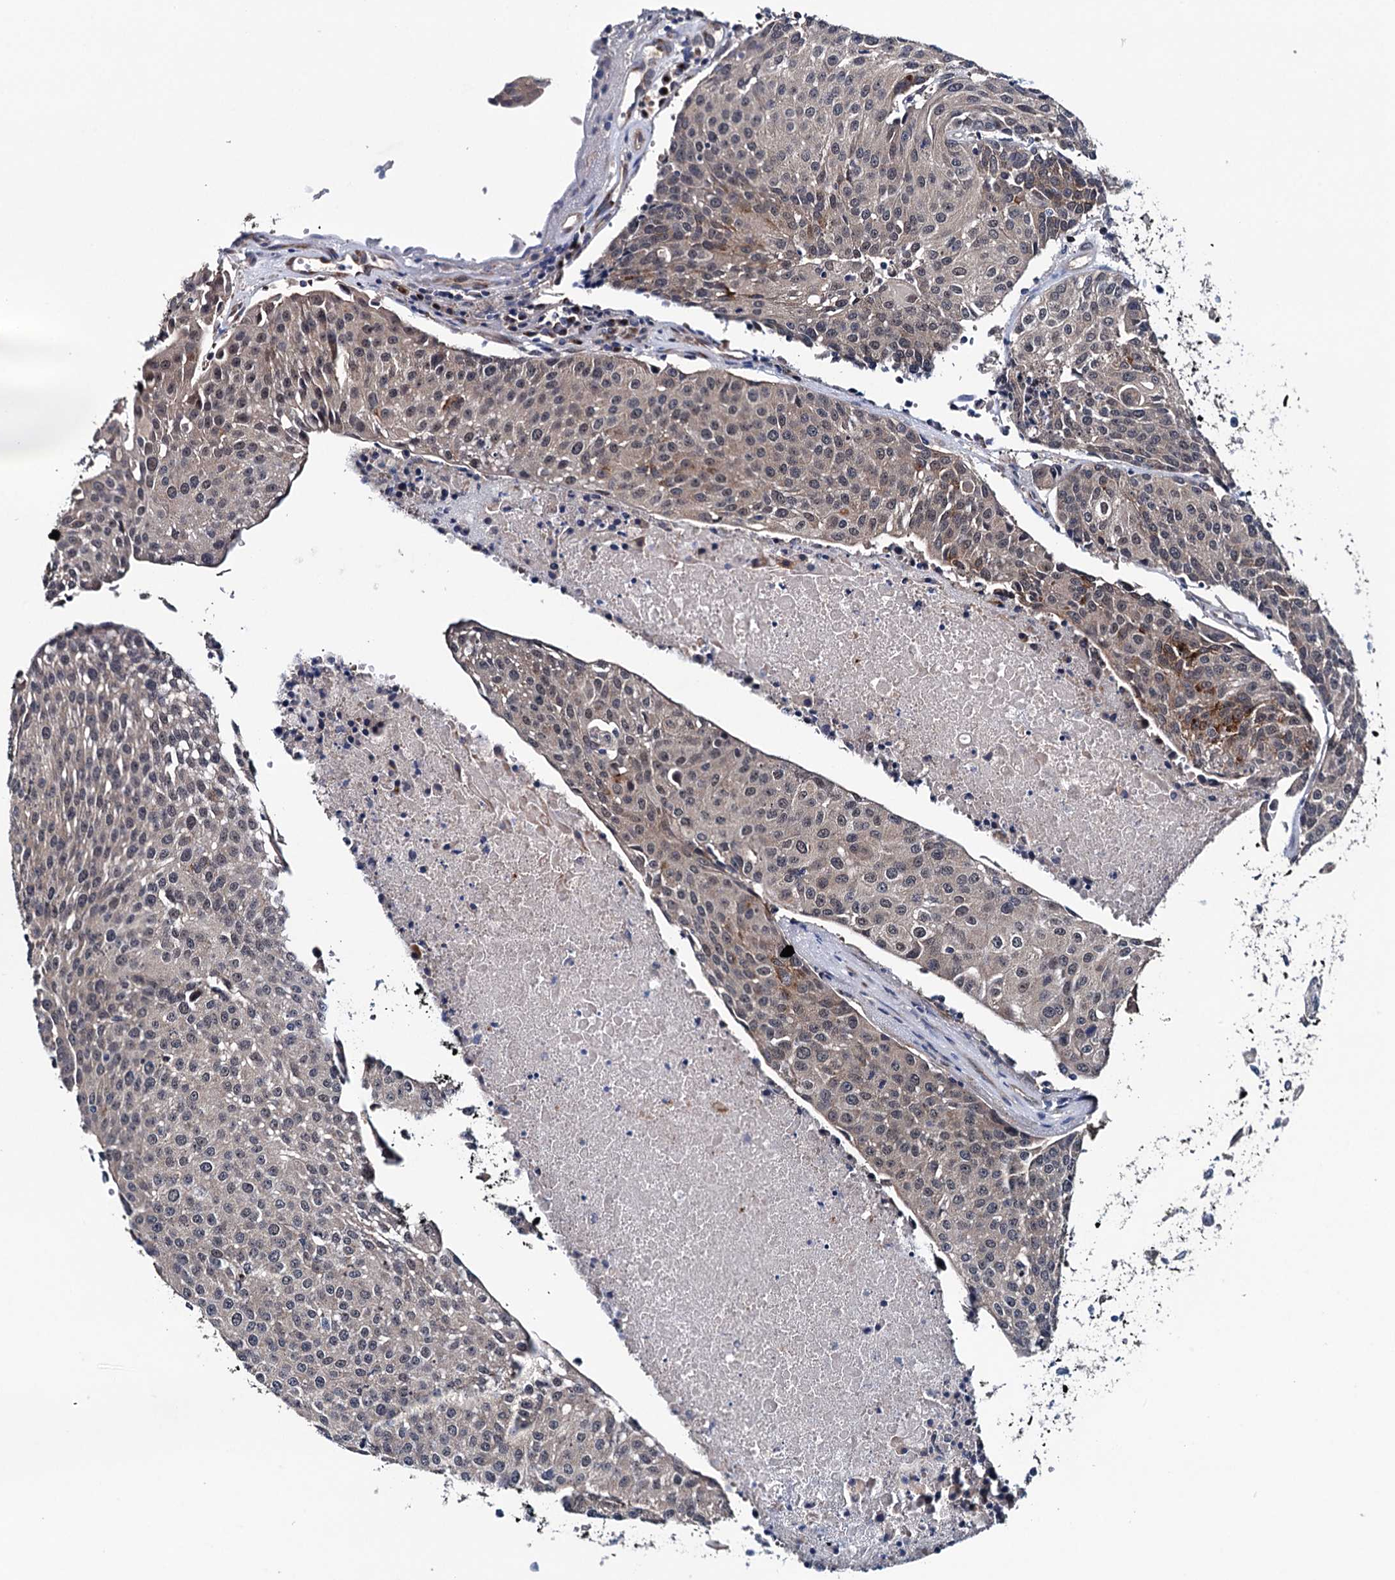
{"staining": {"intensity": "weak", "quantity": "25%-75%", "location": "nuclear"}, "tissue": "urothelial cancer", "cell_type": "Tumor cells", "image_type": "cancer", "snomed": [{"axis": "morphology", "description": "Urothelial carcinoma, High grade"}, {"axis": "topography", "description": "Urinary bladder"}], "caption": "This histopathology image exhibits urothelial cancer stained with immunohistochemistry to label a protein in brown. The nuclear of tumor cells show weak positivity for the protein. Nuclei are counter-stained blue.", "gene": "EYA4", "patient": {"sex": "female", "age": 85}}